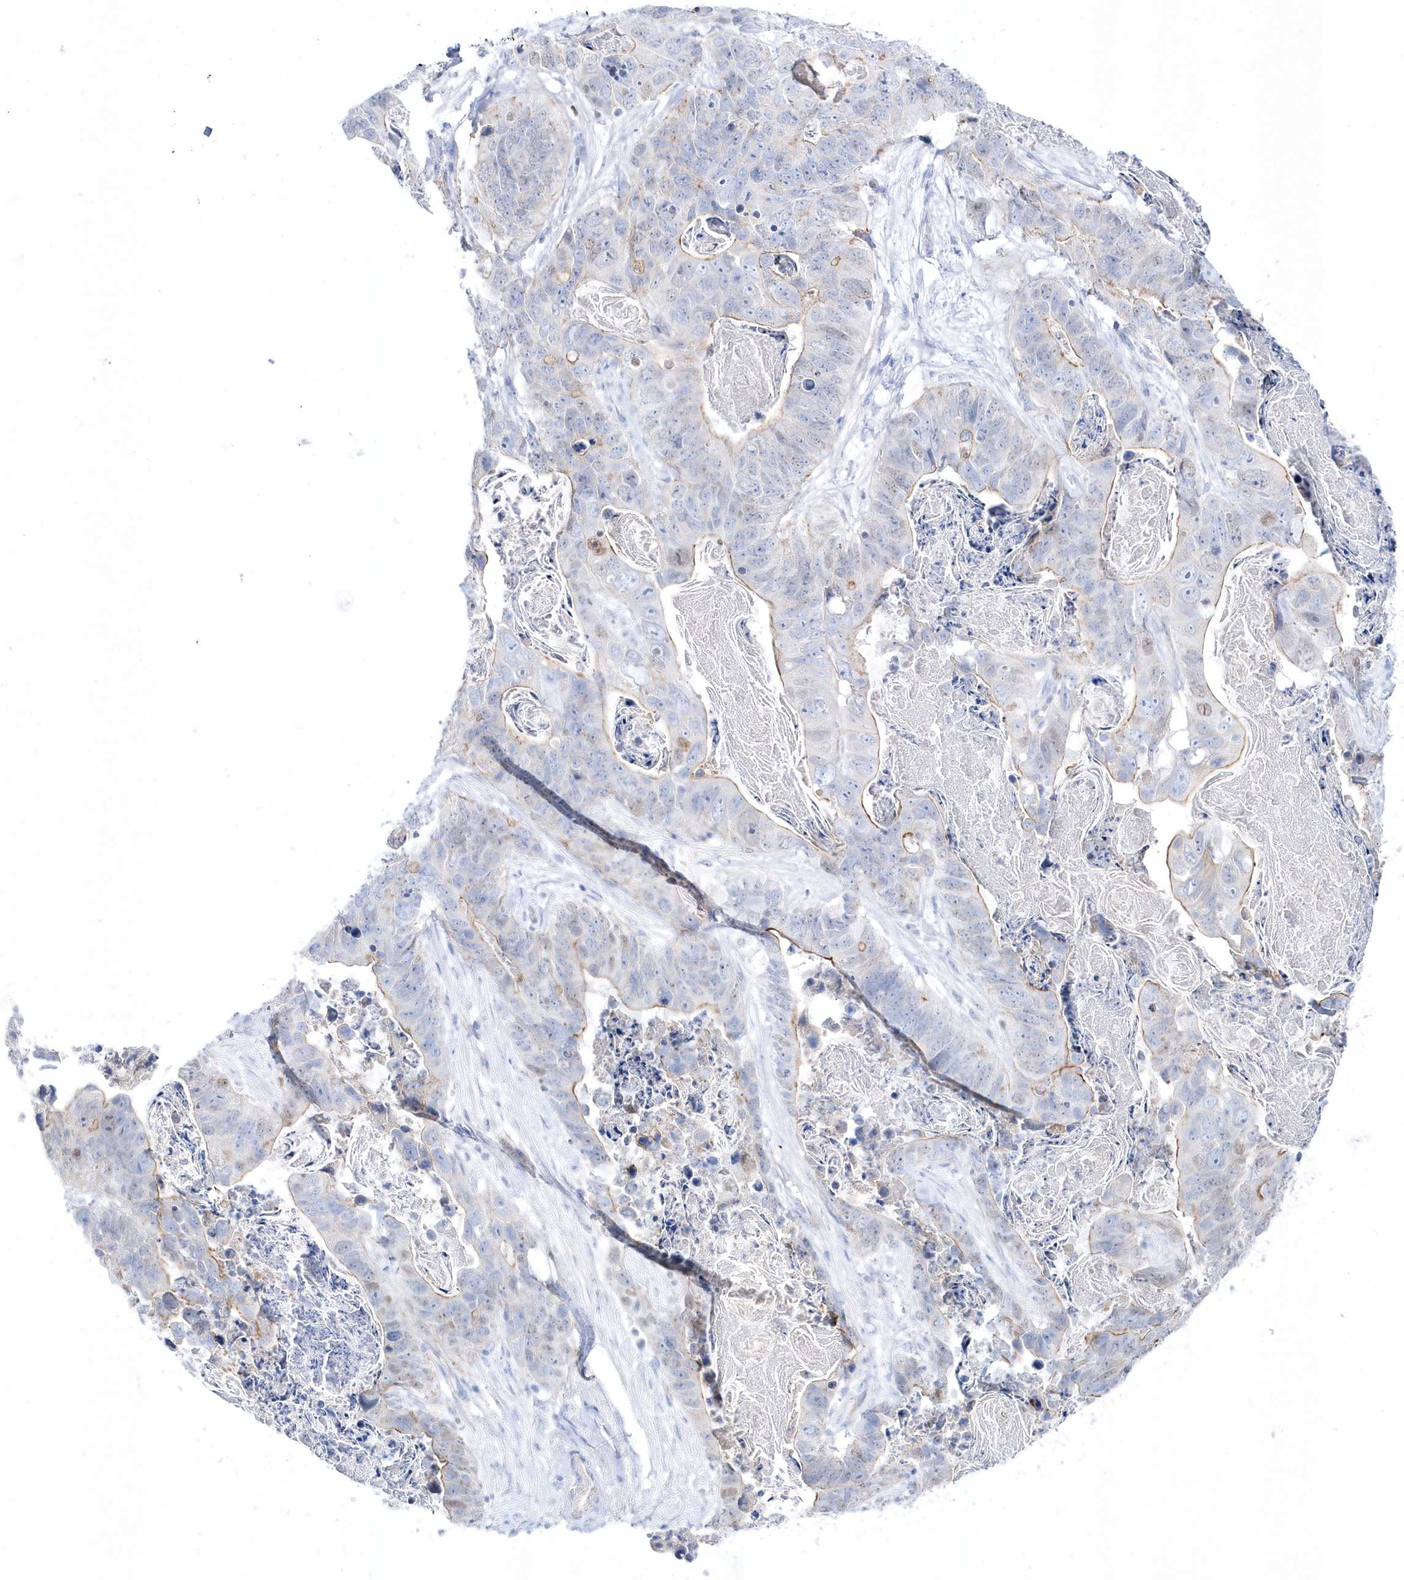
{"staining": {"intensity": "weak", "quantity": "<25%", "location": "cytoplasmic/membranous"}, "tissue": "stomach cancer", "cell_type": "Tumor cells", "image_type": "cancer", "snomed": [{"axis": "morphology", "description": "Adenocarcinoma, NOS"}, {"axis": "topography", "description": "Stomach"}], "caption": "There is no significant expression in tumor cells of stomach cancer.", "gene": "TMCO6", "patient": {"sex": "female", "age": 89}}